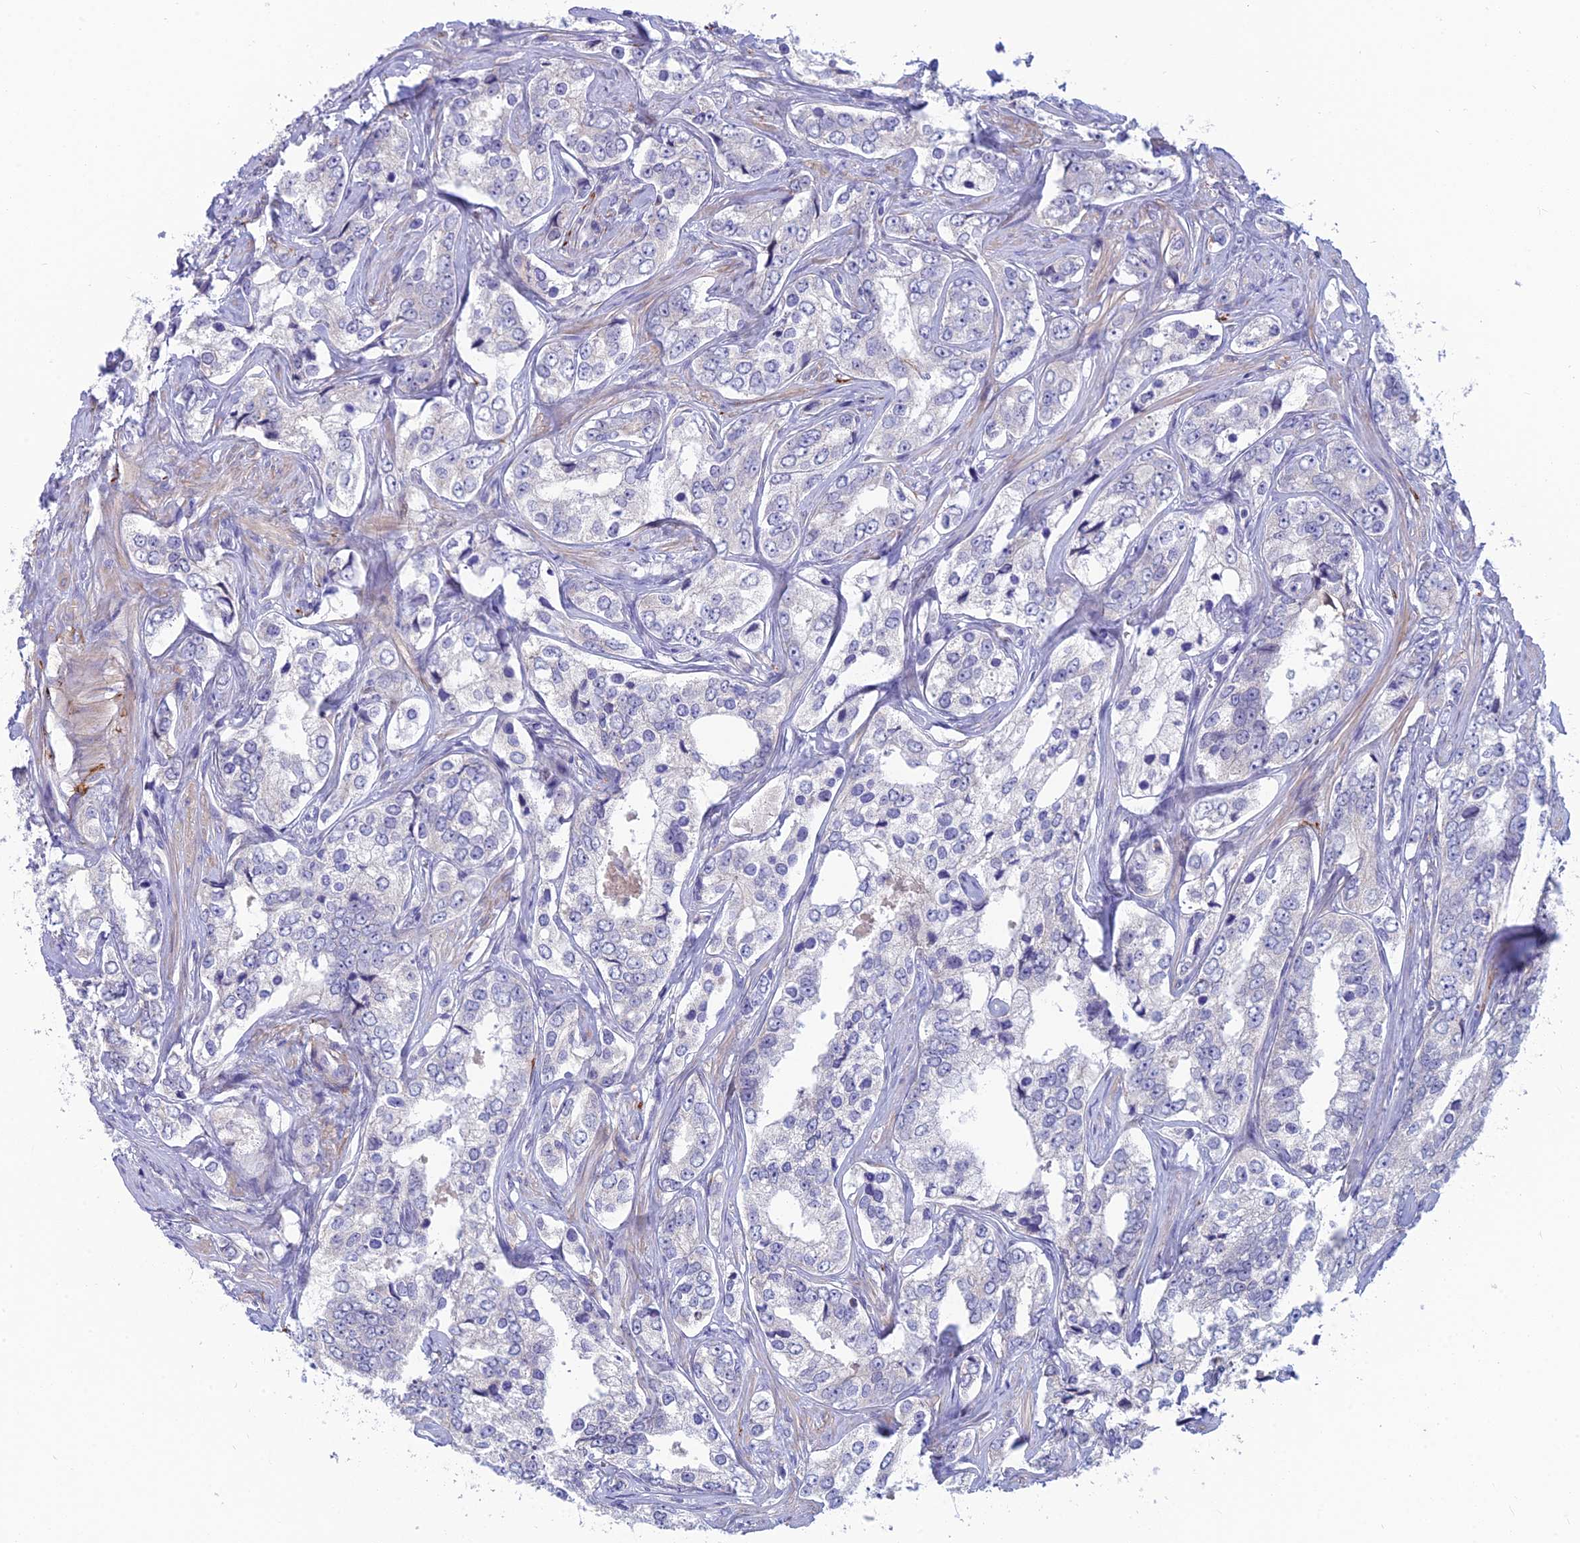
{"staining": {"intensity": "negative", "quantity": "none", "location": "none"}, "tissue": "prostate cancer", "cell_type": "Tumor cells", "image_type": "cancer", "snomed": [{"axis": "morphology", "description": "Adenocarcinoma, High grade"}, {"axis": "topography", "description": "Prostate"}], "caption": "This is an immunohistochemistry image of human prostate adenocarcinoma (high-grade). There is no positivity in tumor cells.", "gene": "XPO7", "patient": {"sex": "male", "age": 66}}